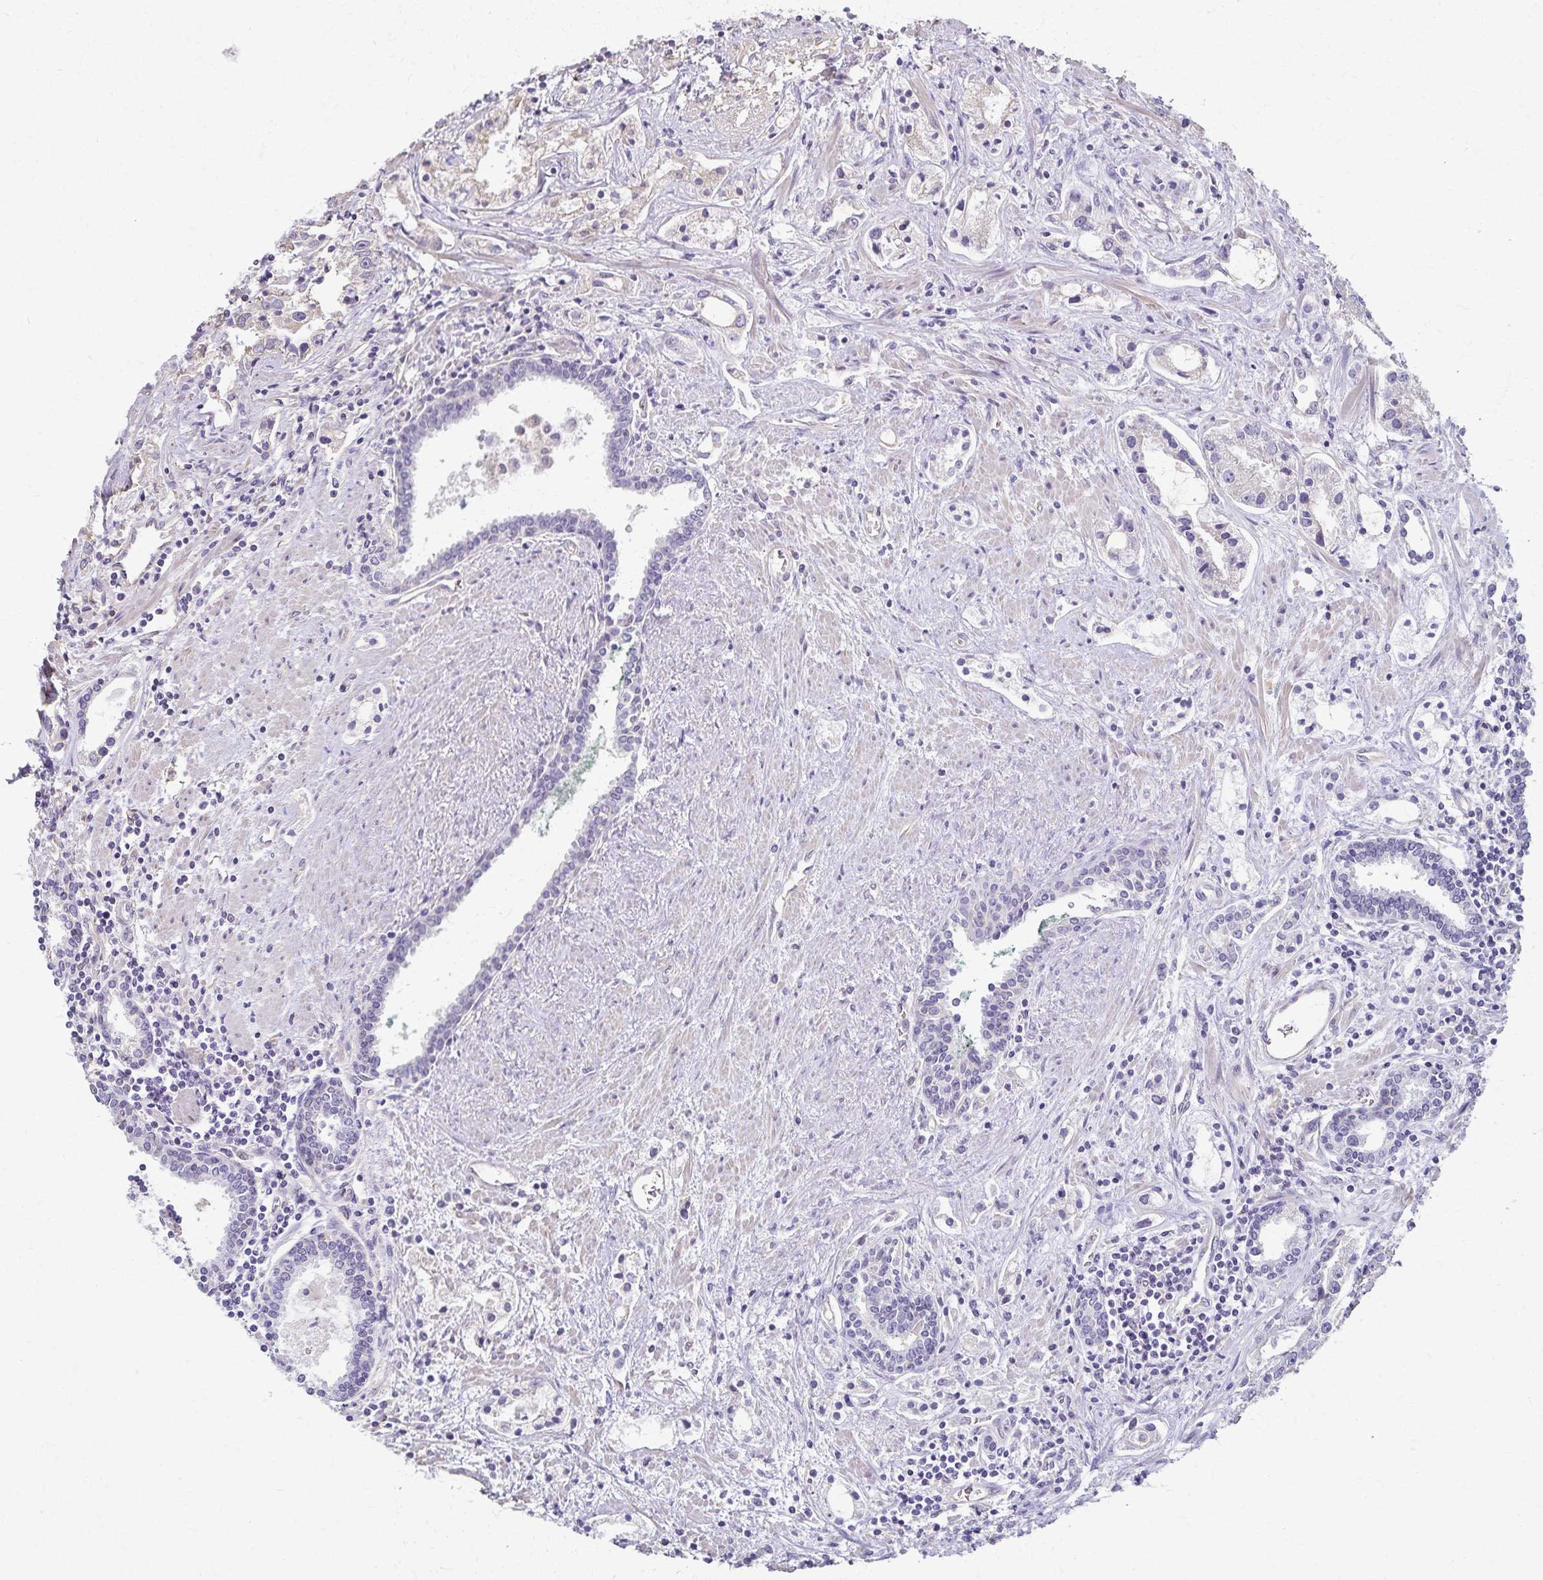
{"staining": {"intensity": "negative", "quantity": "none", "location": "none"}, "tissue": "prostate cancer", "cell_type": "Tumor cells", "image_type": "cancer", "snomed": [{"axis": "morphology", "description": "Adenocarcinoma, Medium grade"}, {"axis": "topography", "description": "Prostate"}], "caption": "The histopathology image reveals no significant staining in tumor cells of medium-grade adenocarcinoma (prostate). (IHC, brightfield microscopy, high magnification).", "gene": "KISS1", "patient": {"sex": "male", "age": 57}}